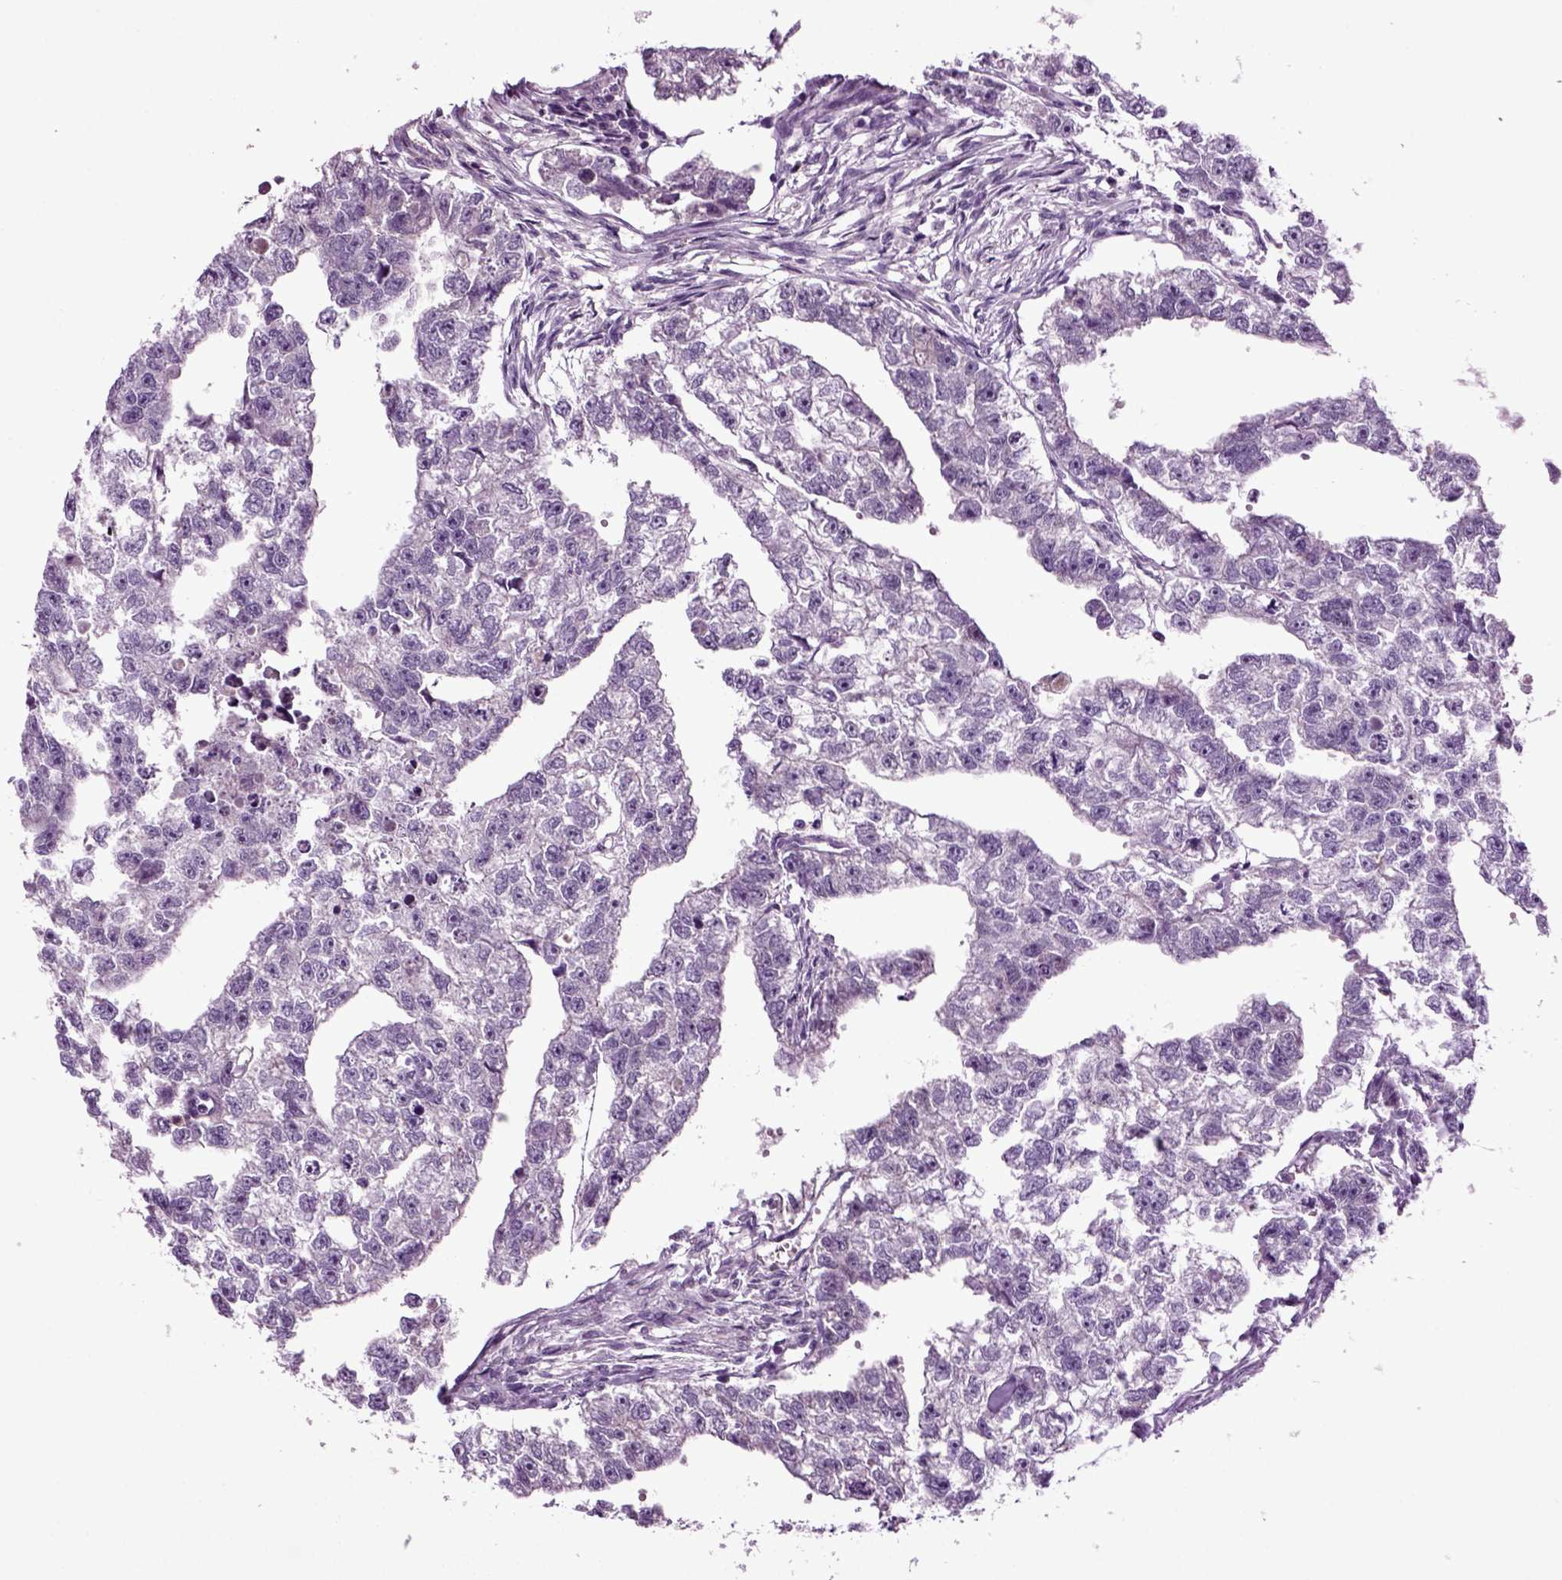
{"staining": {"intensity": "negative", "quantity": "none", "location": "none"}, "tissue": "testis cancer", "cell_type": "Tumor cells", "image_type": "cancer", "snomed": [{"axis": "morphology", "description": "Carcinoma, Embryonal, NOS"}, {"axis": "morphology", "description": "Teratoma, malignant, NOS"}, {"axis": "topography", "description": "Testis"}], "caption": "DAB (3,3'-diaminobenzidine) immunohistochemical staining of human testis cancer demonstrates no significant expression in tumor cells.", "gene": "FGF11", "patient": {"sex": "male", "age": 44}}